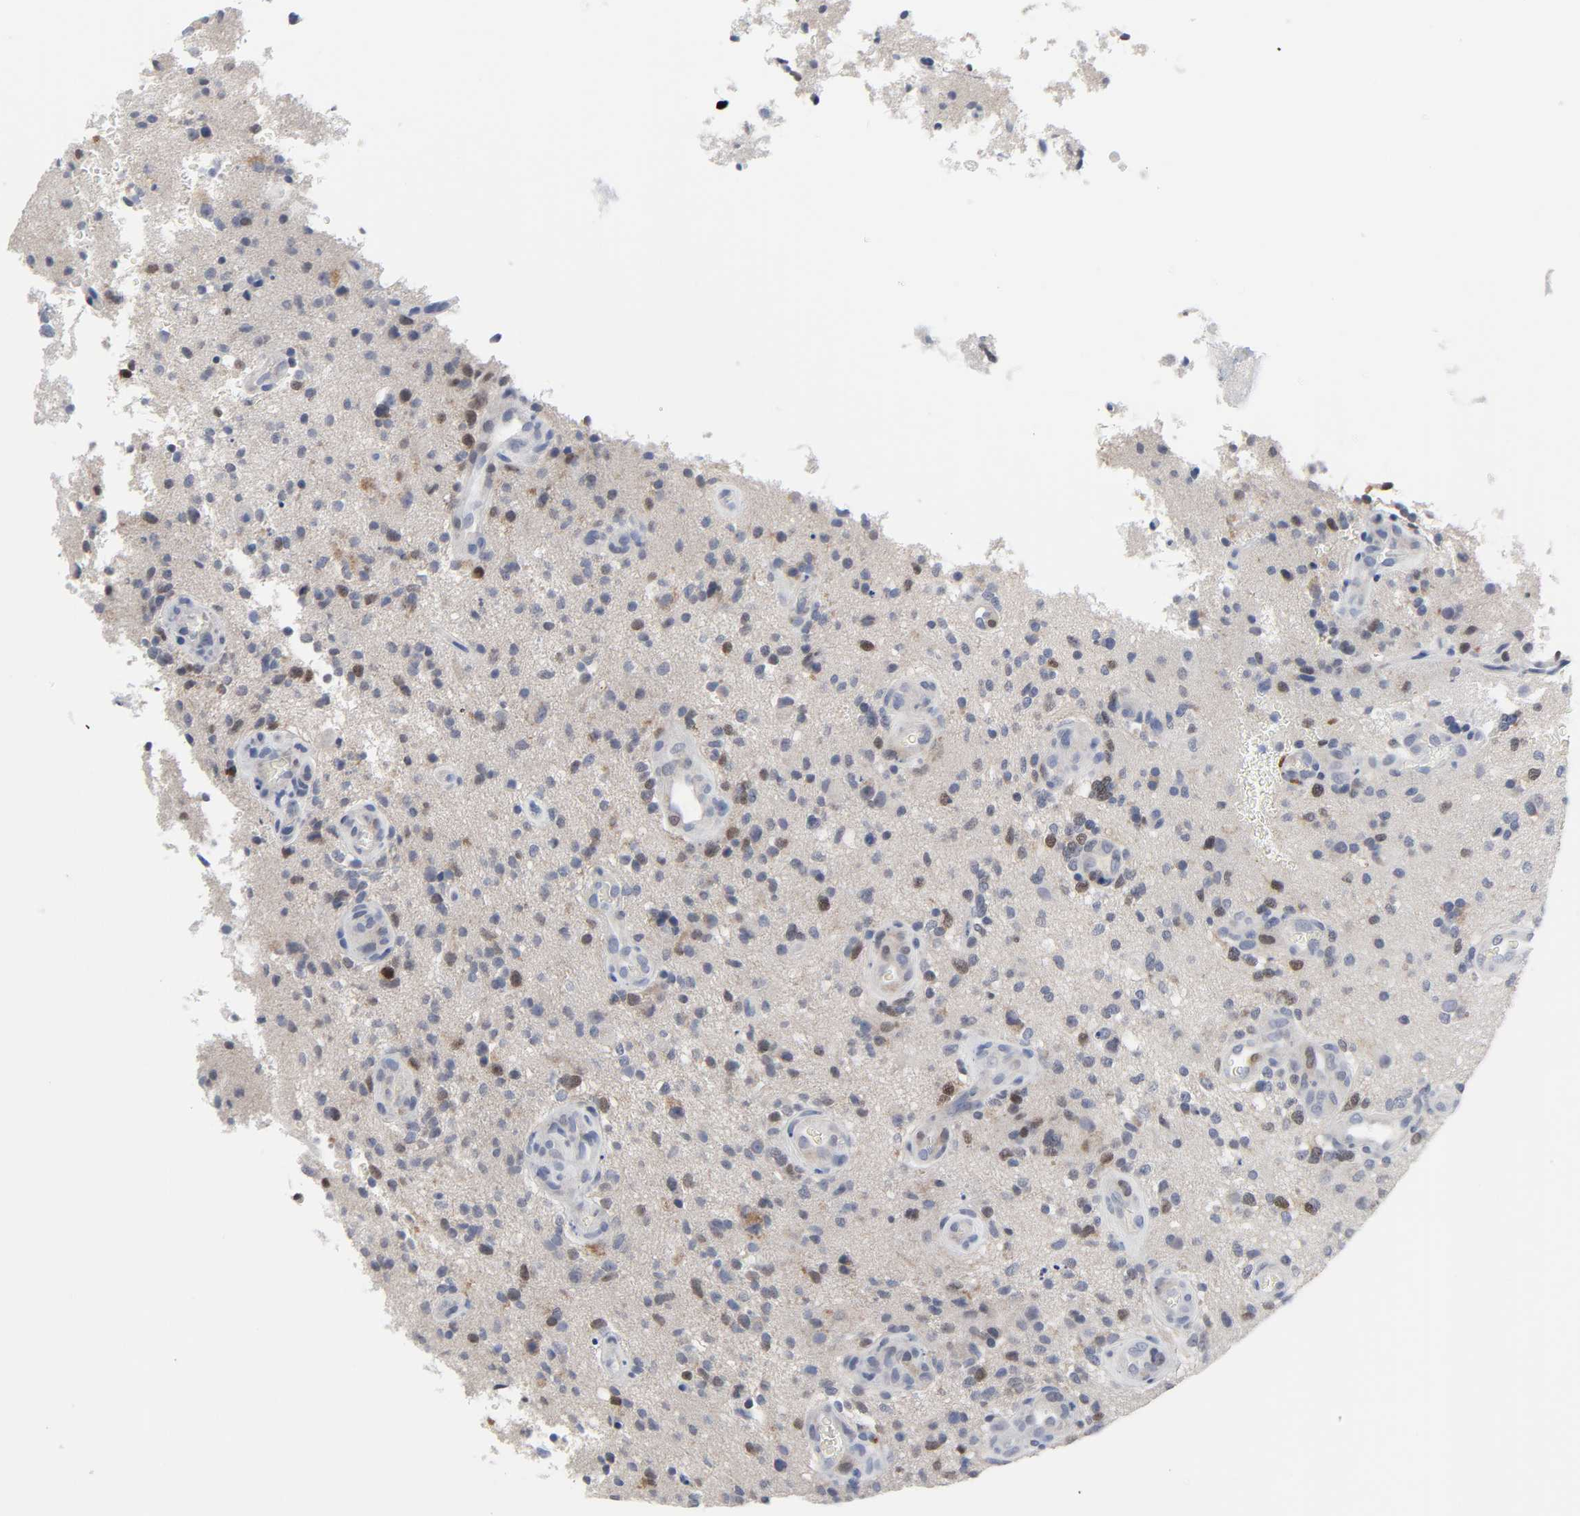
{"staining": {"intensity": "moderate", "quantity": "<25%", "location": "nuclear"}, "tissue": "glioma", "cell_type": "Tumor cells", "image_type": "cancer", "snomed": [{"axis": "morphology", "description": "Normal tissue, NOS"}, {"axis": "morphology", "description": "Glioma, malignant, High grade"}, {"axis": "topography", "description": "Cerebral cortex"}], "caption": "This is an image of immunohistochemistry (IHC) staining of malignant high-grade glioma, which shows moderate expression in the nuclear of tumor cells.", "gene": "WEE1", "patient": {"sex": "male", "age": 75}}